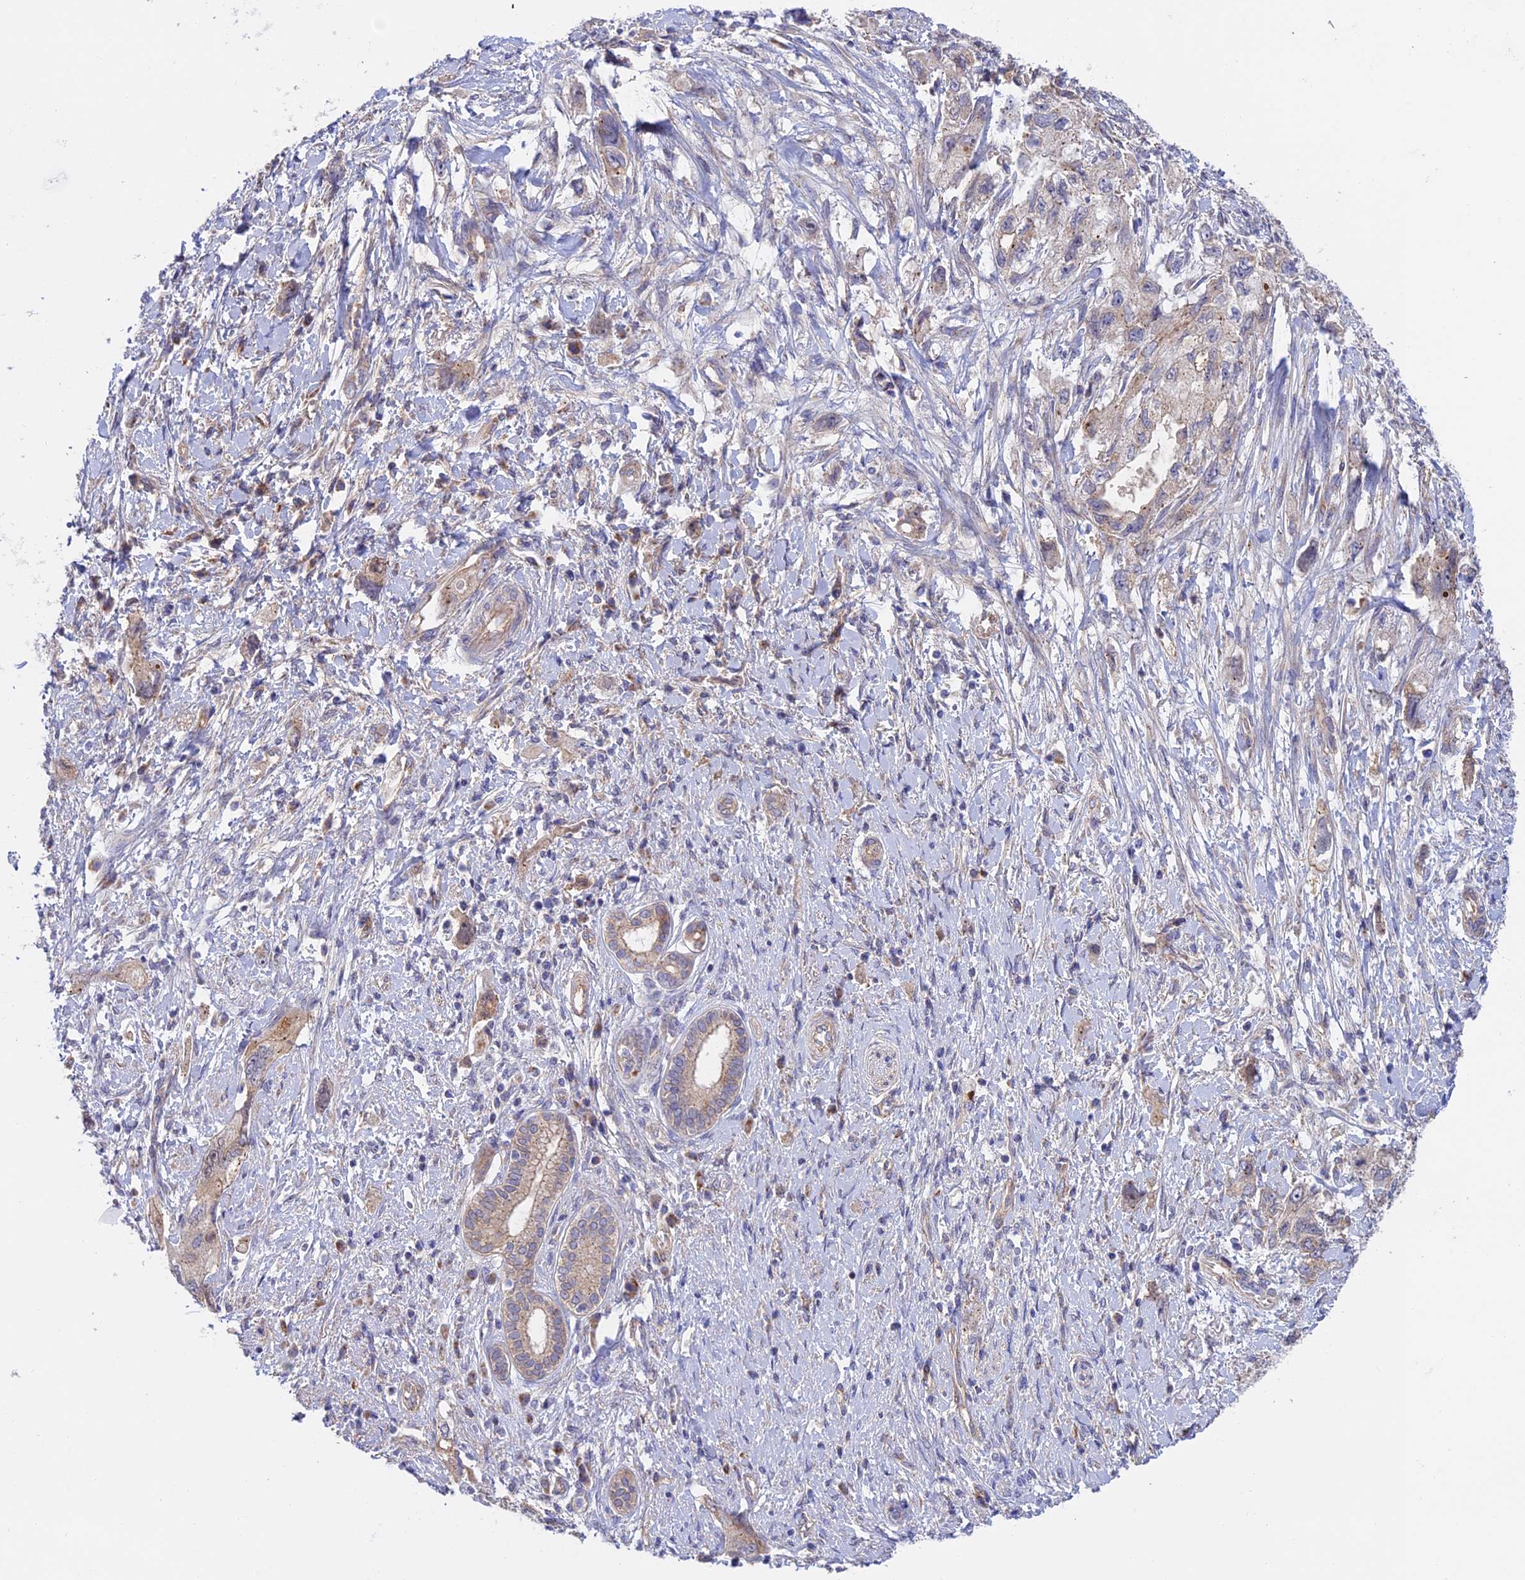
{"staining": {"intensity": "weak", "quantity": ">75%", "location": "cytoplasmic/membranous"}, "tissue": "pancreatic cancer", "cell_type": "Tumor cells", "image_type": "cancer", "snomed": [{"axis": "morphology", "description": "Adenocarcinoma, NOS"}, {"axis": "topography", "description": "Pancreas"}], "caption": "The image displays immunohistochemical staining of pancreatic adenocarcinoma. There is weak cytoplasmic/membranous expression is appreciated in about >75% of tumor cells.", "gene": "ETFDH", "patient": {"sex": "female", "age": 73}}